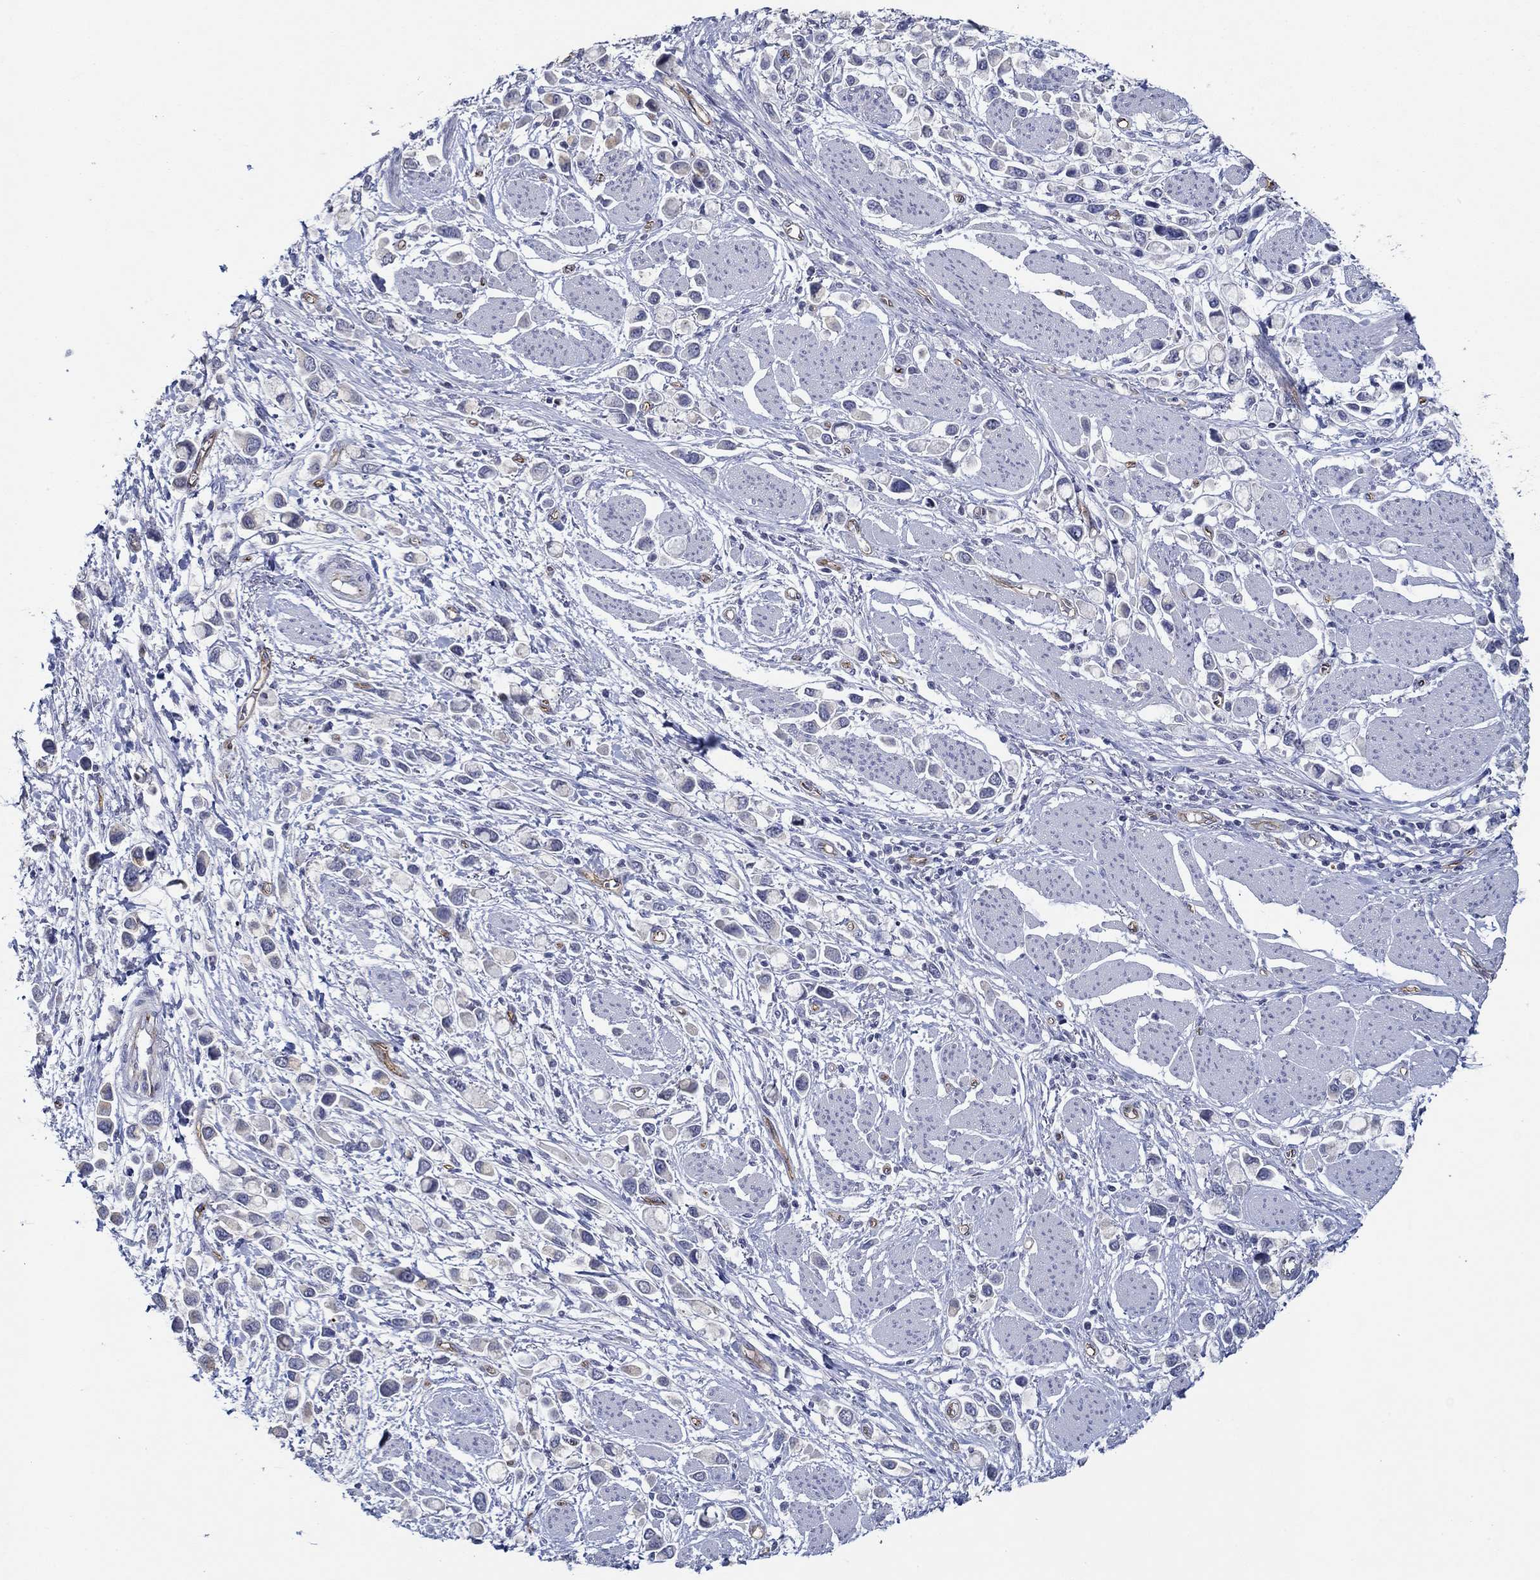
{"staining": {"intensity": "negative", "quantity": "none", "location": "none"}, "tissue": "stomach cancer", "cell_type": "Tumor cells", "image_type": "cancer", "snomed": [{"axis": "morphology", "description": "Adenocarcinoma, NOS"}, {"axis": "topography", "description": "Stomach"}], "caption": "Tumor cells are negative for protein expression in human stomach cancer.", "gene": "GJA5", "patient": {"sex": "female", "age": 81}}